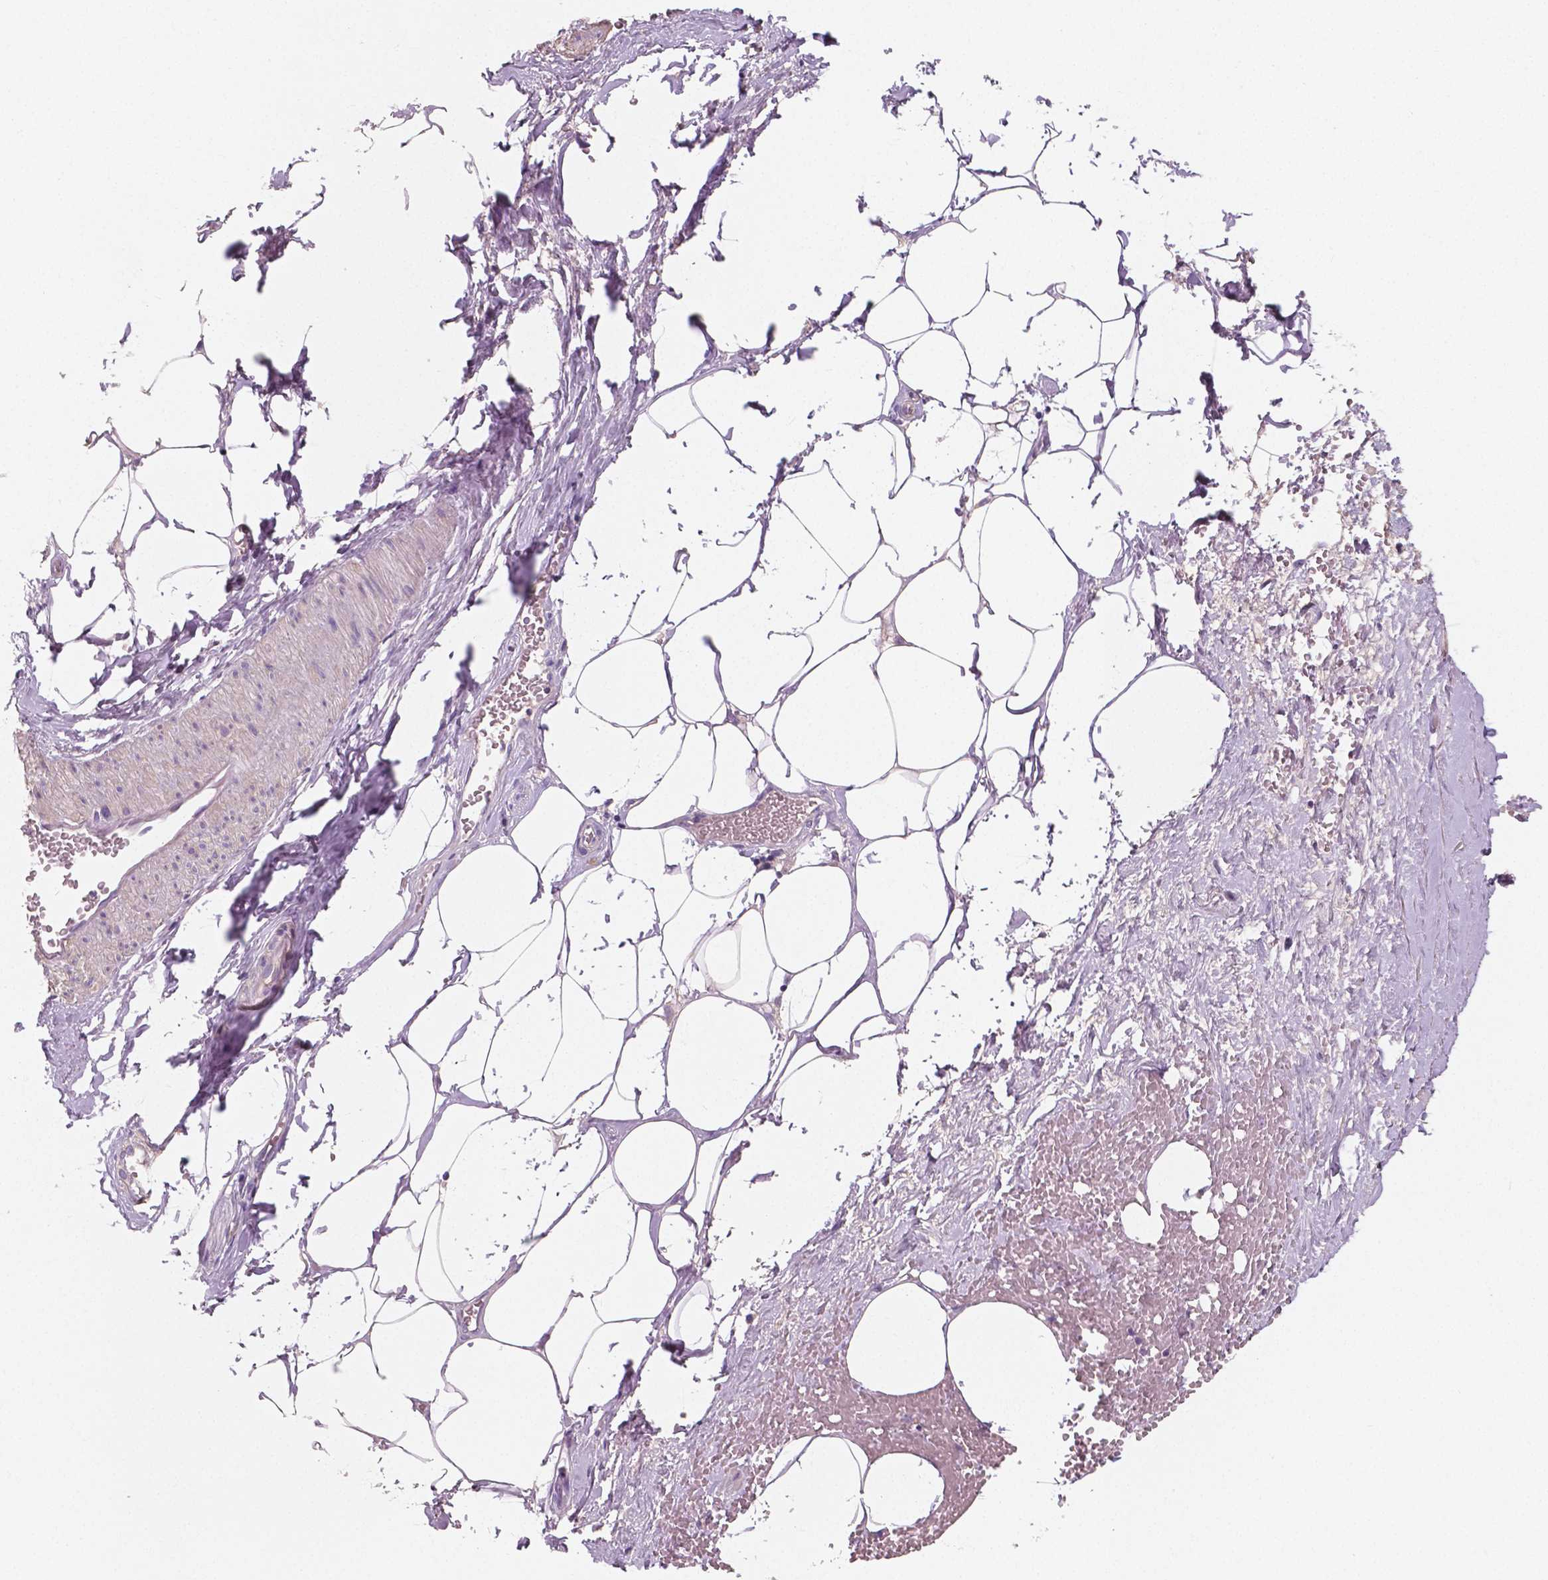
{"staining": {"intensity": "negative", "quantity": "none", "location": "none"}, "tissue": "adipose tissue", "cell_type": "Adipocytes", "image_type": "normal", "snomed": [{"axis": "morphology", "description": "Normal tissue, NOS"}, {"axis": "topography", "description": "Prostate"}, {"axis": "topography", "description": "Peripheral nerve tissue"}], "caption": "Adipocytes show no significant expression in unremarkable adipose tissue. (Brightfield microscopy of DAB IHC at high magnification).", "gene": "LSM14B", "patient": {"sex": "male", "age": 55}}